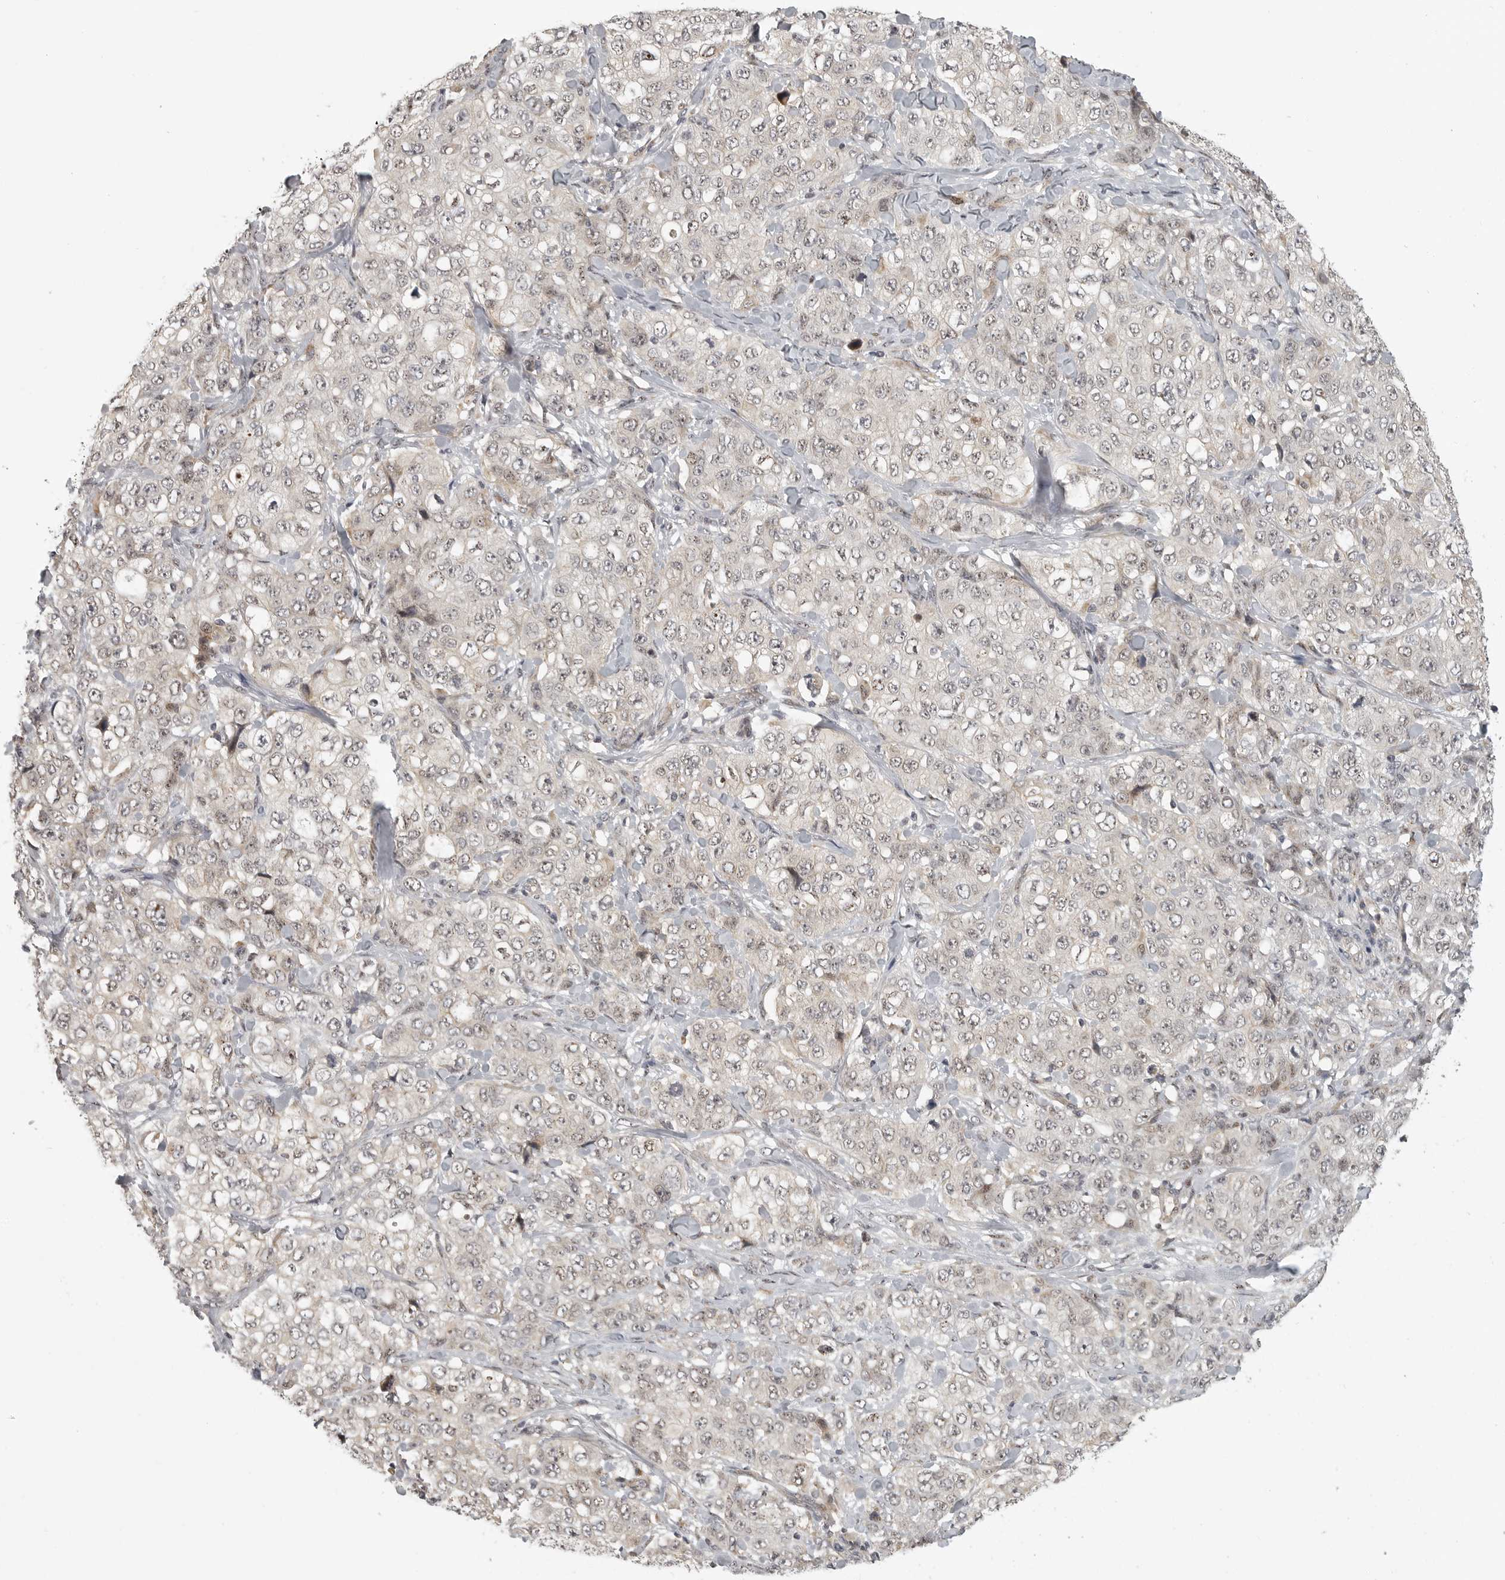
{"staining": {"intensity": "negative", "quantity": "none", "location": "none"}, "tissue": "stomach cancer", "cell_type": "Tumor cells", "image_type": "cancer", "snomed": [{"axis": "morphology", "description": "Adenocarcinoma, NOS"}, {"axis": "topography", "description": "Stomach"}], "caption": "High magnification brightfield microscopy of stomach cancer stained with DAB (brown) and counterstained with hematoxylin (blue): tumor cells show no significant positivity.", "gene": "POLE2", "patient": {"sex": "male", "age": 48}}